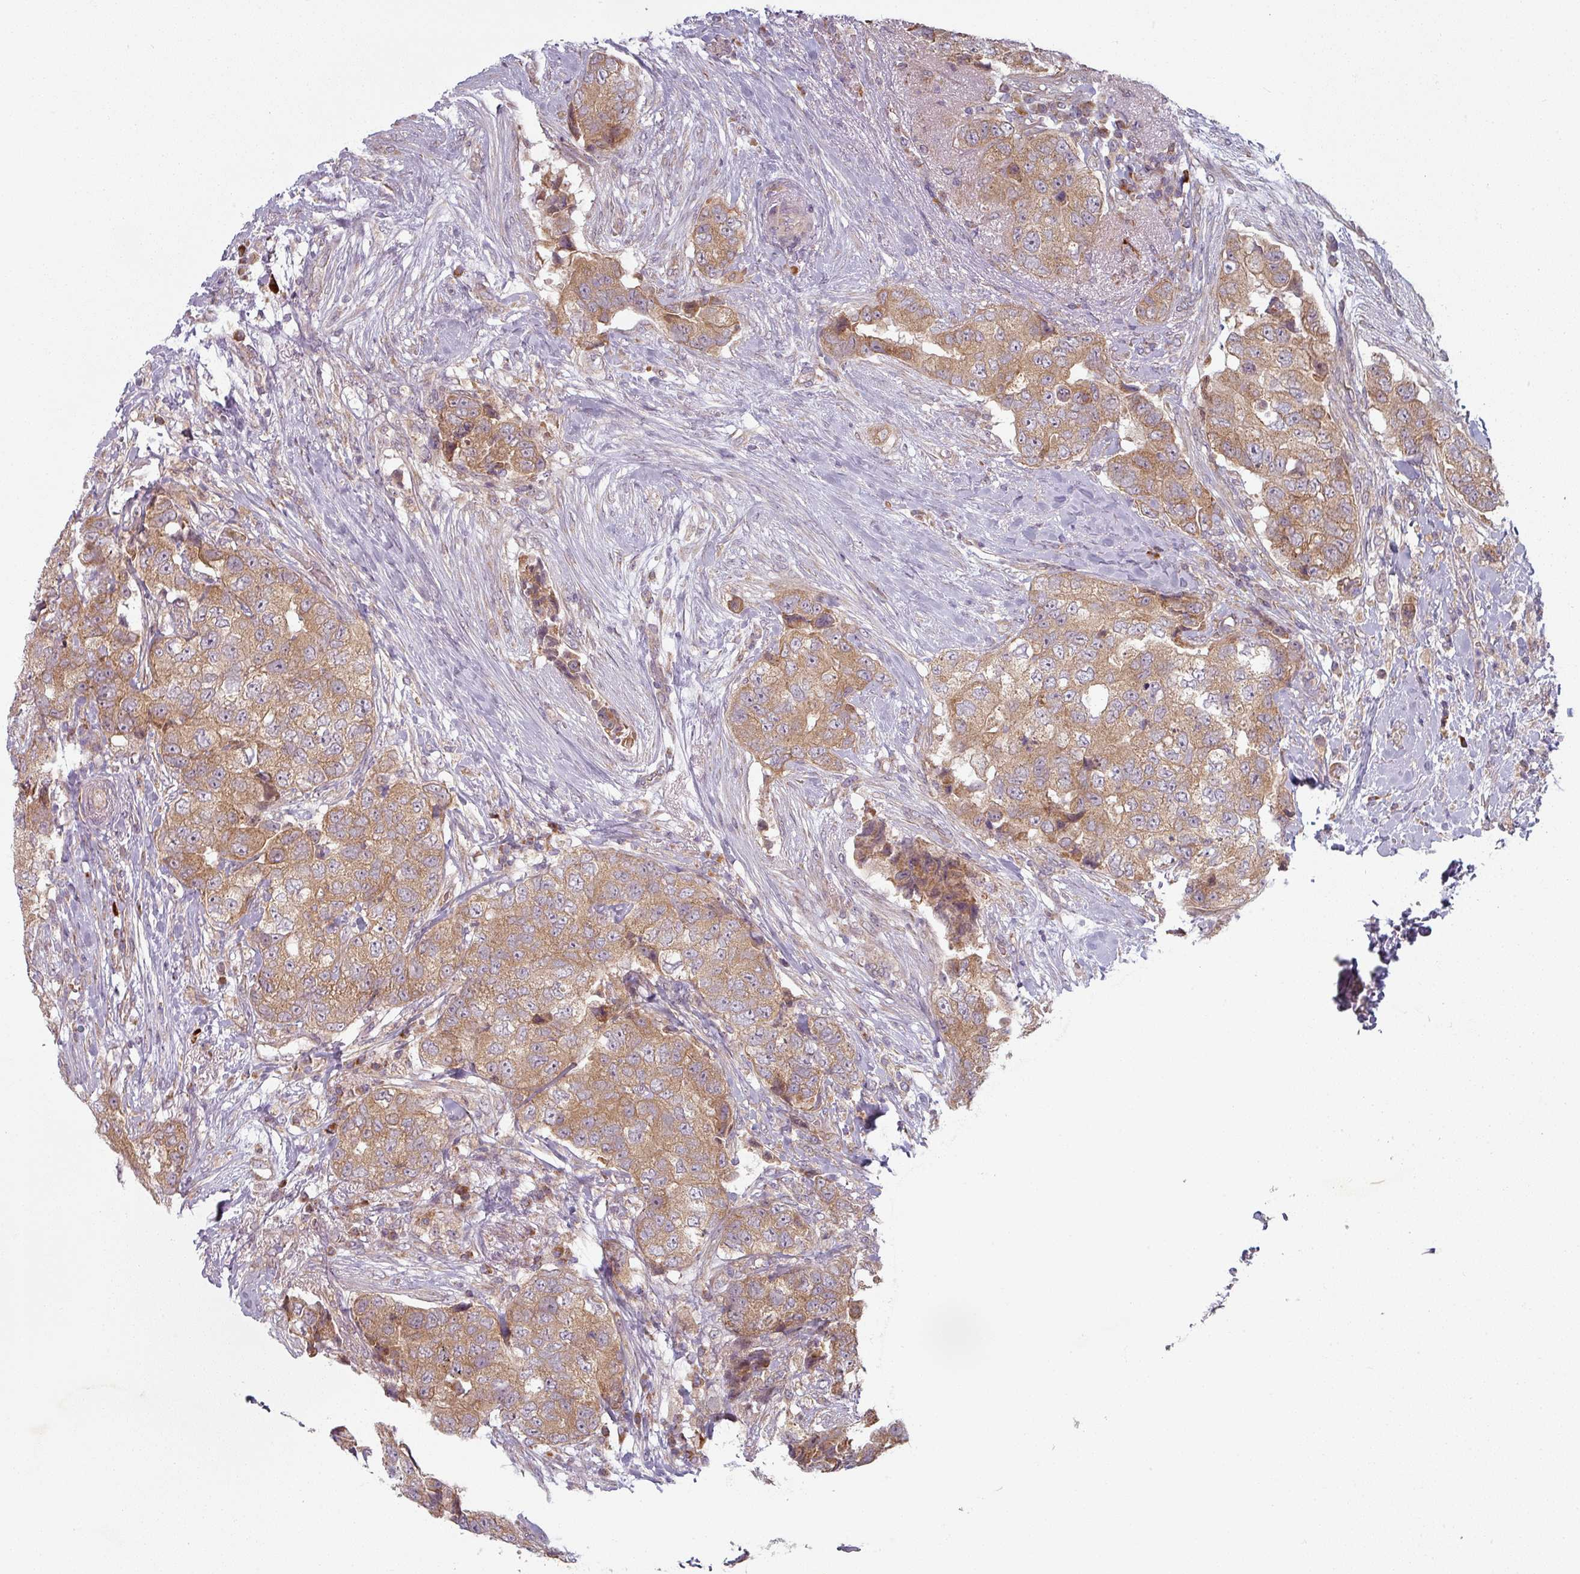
{"staining": {"intensity": "moderate", "quantity": ">75%", "location": "cytoplasmic/membranous"}, "tissue": "breast cancer", "cell_type": "Tumor cells", "image_type": "cancer", "snomed": [{"axis": "morphology", "description": "Normal tissue, NOS"}, {"axis": "morphology", "description": "Duct carcinoma"}, {"axis": "topography", "description": "Breast"}], "caption": "Moderate cytoplasmic/membranous protein positivity is appreciated in approximately >75% of tumor cells in breast cancer.", "gene": "PLEKHJ1", "patient": {"sex": "female", "age": 62}}